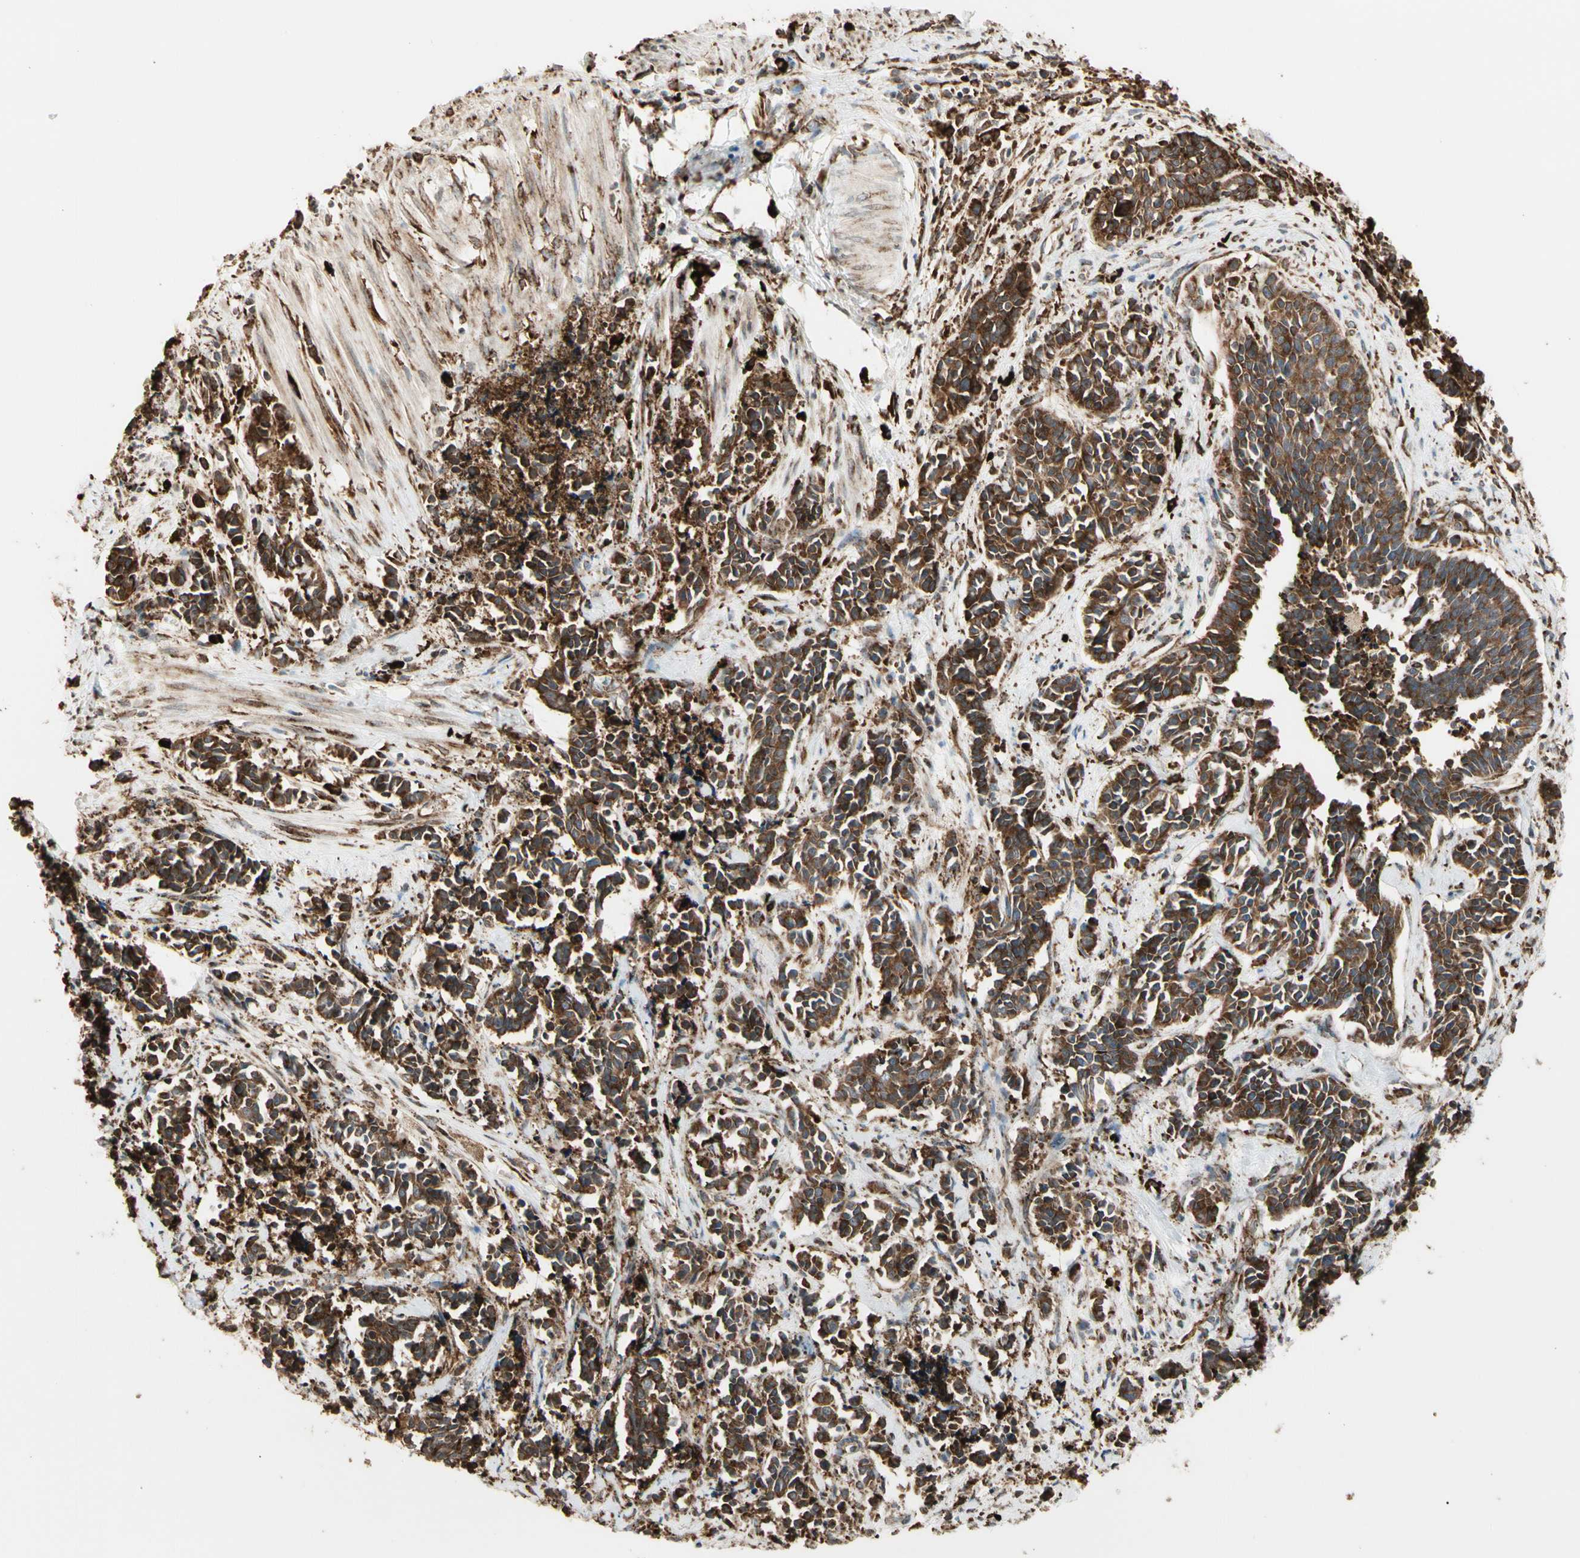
{"staining": {"intensity": "strong", "quantity": ">75%", "location": "cytoplasmic/membranous"}, "tissue": "cervical cancer", "cell_type": "Tumor cells", "image_type": "cancer", "snomed": [{"axis": "morphology", "description": "Squamous cell carcinoma, NOS"}, {"axis": "topography", "description": "Cervix"}], "caption": "Human cervical cancer (squamous cell carcinoma) stained with a brown dye shows strong cytoplasmic/membranous positive positivity in approximately >75% of tumor cells.", "gene": "HSP90B1", "patient": {"sex": "female", "age": 35}}